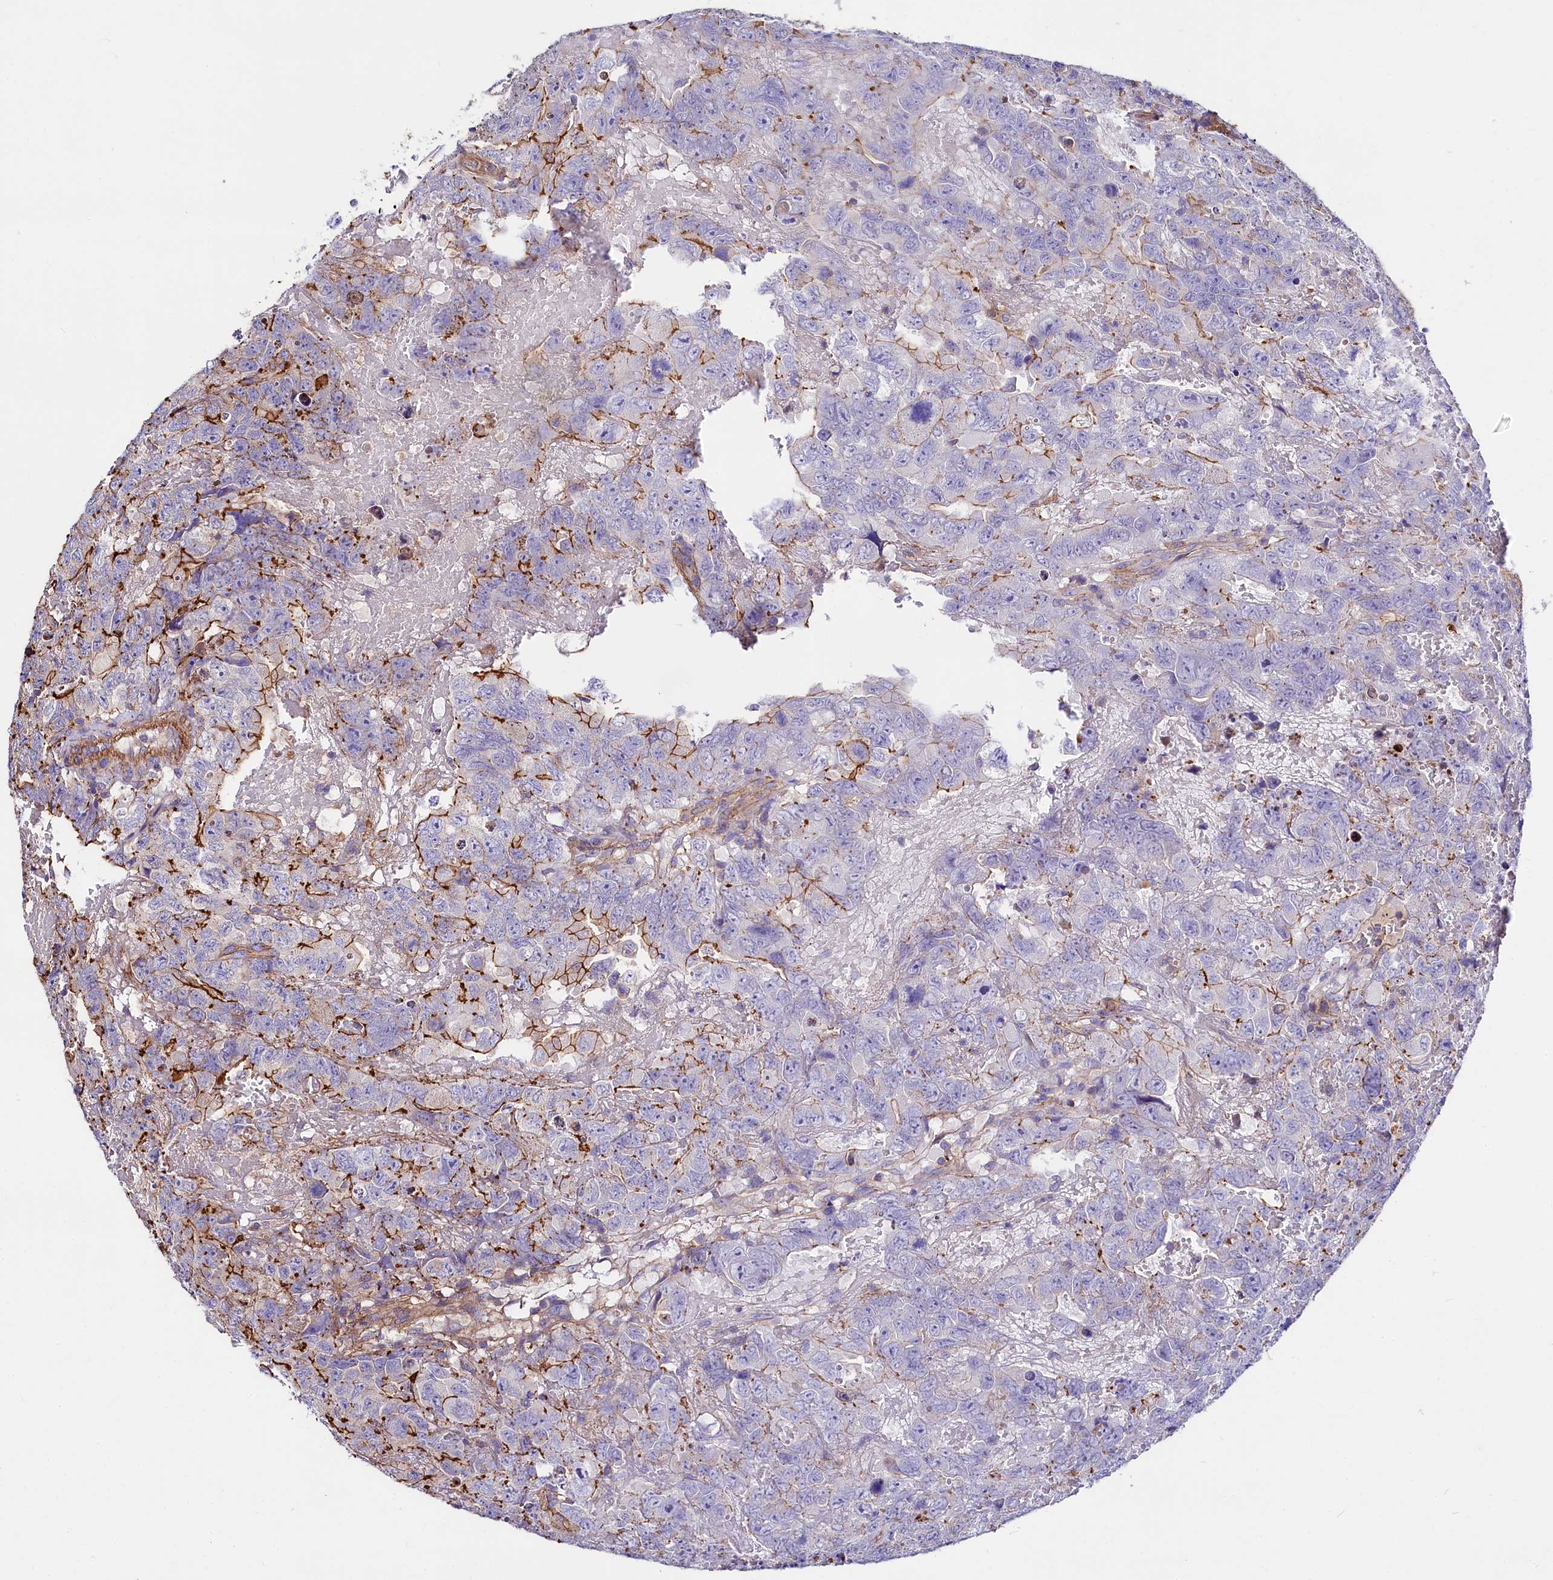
{"staining": {"intensity": "strong", "quantity": "<25%", "location": "cytoplasmic/membranous"}, "tissue": "testis cancer", "cell_type": "Tumor cells", "image_type": "cancer", "snomed": [{"axis": "morphology", "description": "Carcinoma, Embryonal, NOS"}, {"axis": "topography", "description": "Testis"}], "caption": "Immunohistochemical staining of human testis embryonal carcinoma demonstrates strong cytoplasmic/membranous protein staining in approximately <25% of tumor cells. (brown staining indicates protein expression, while blue staining denotes nuclei).", "gene": "FCHSD2", "patient": {"sex": "male", "age": 45}}